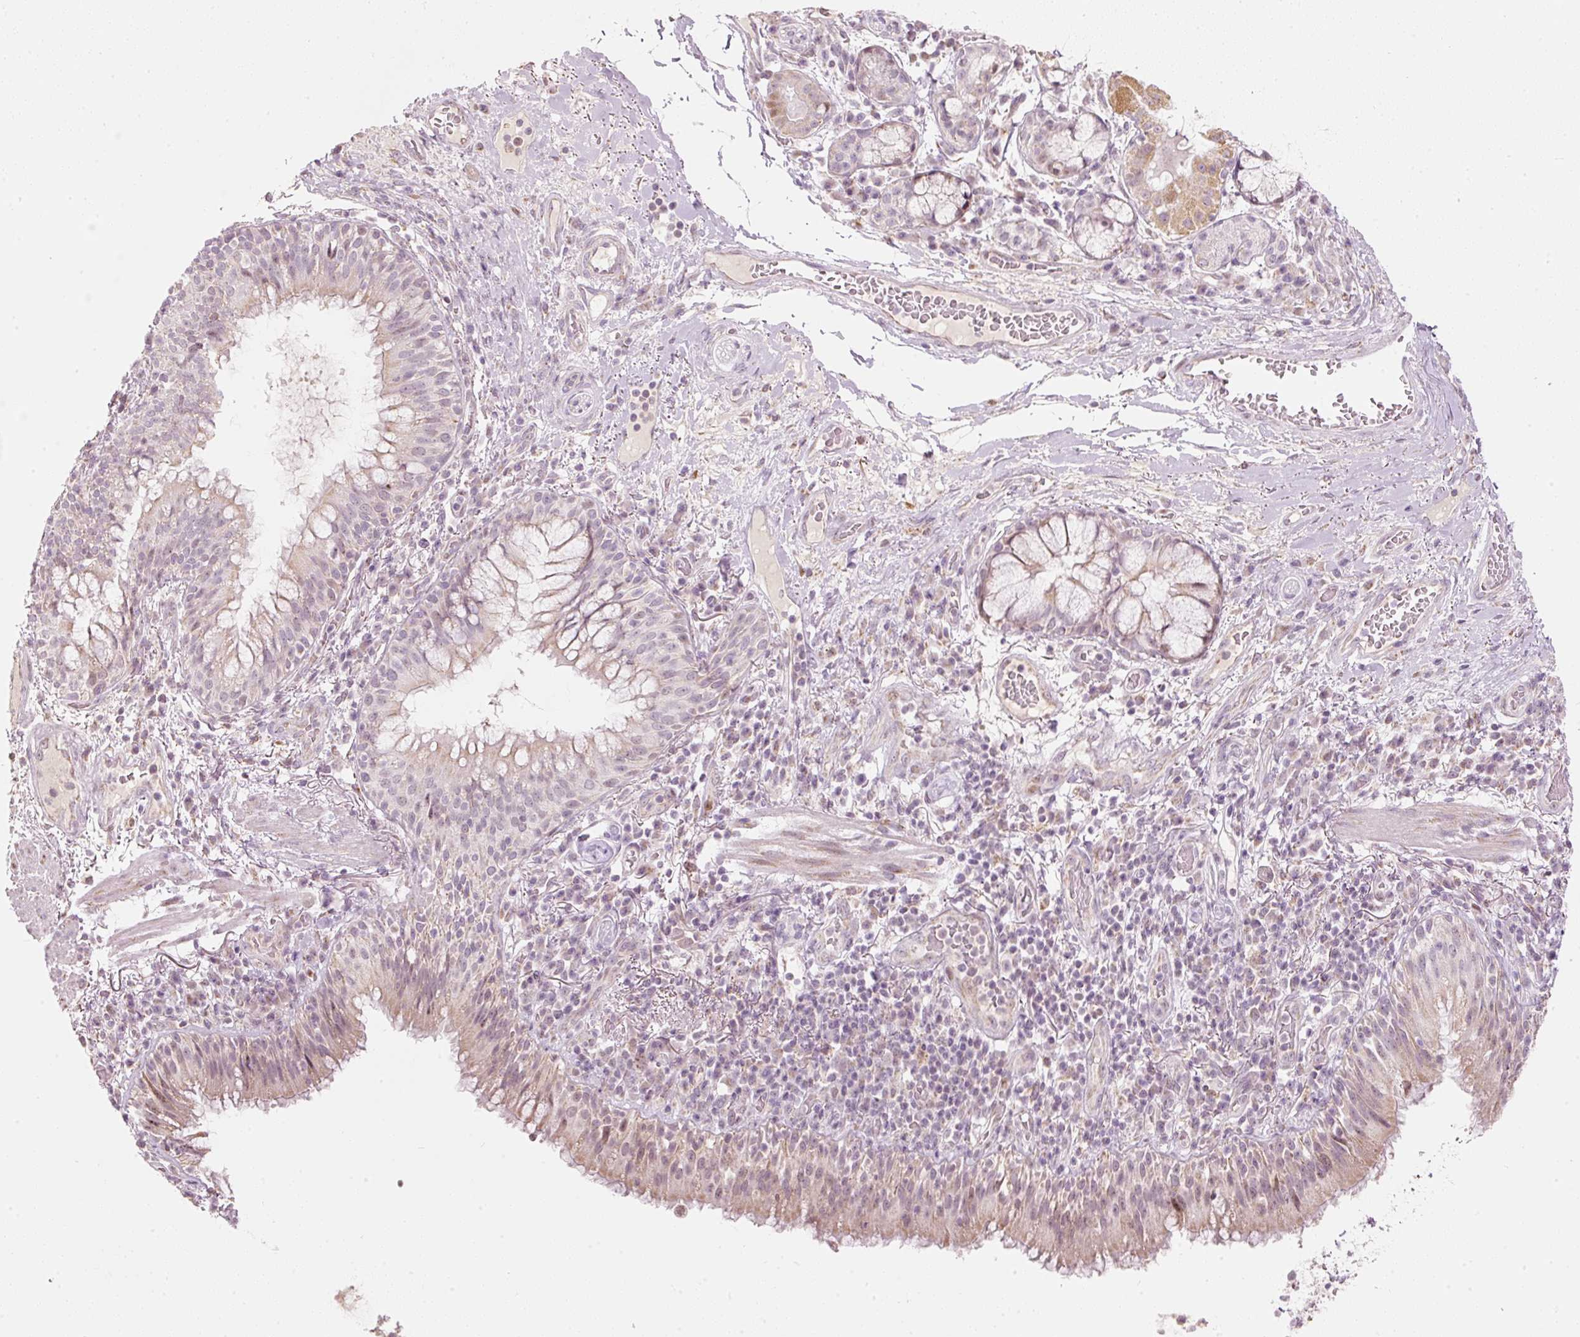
{"staining": {"intensity": "weak", "quantity": "<25%", "location": "cytoplasmic/membranous"}, "tissue": "bronchus", "cell_type": "Respiratory epithelial cells", "image_type": "normal", "snomed": [{"axis": "morphology", "description": "Normal tissue, NOS"}, {"axis": "topography", "description": "Cartilage tissue"}, {"axis": "topography", "description": "Bronchus"}], "caption": "High power microscopy micrograph of an immunohistochemistry micrograph of benign bronchus, revealing no significant expression in respiratory epithelial cells.", "gene": "RNF39", "patient": {"sex": "male", "age": 56}}